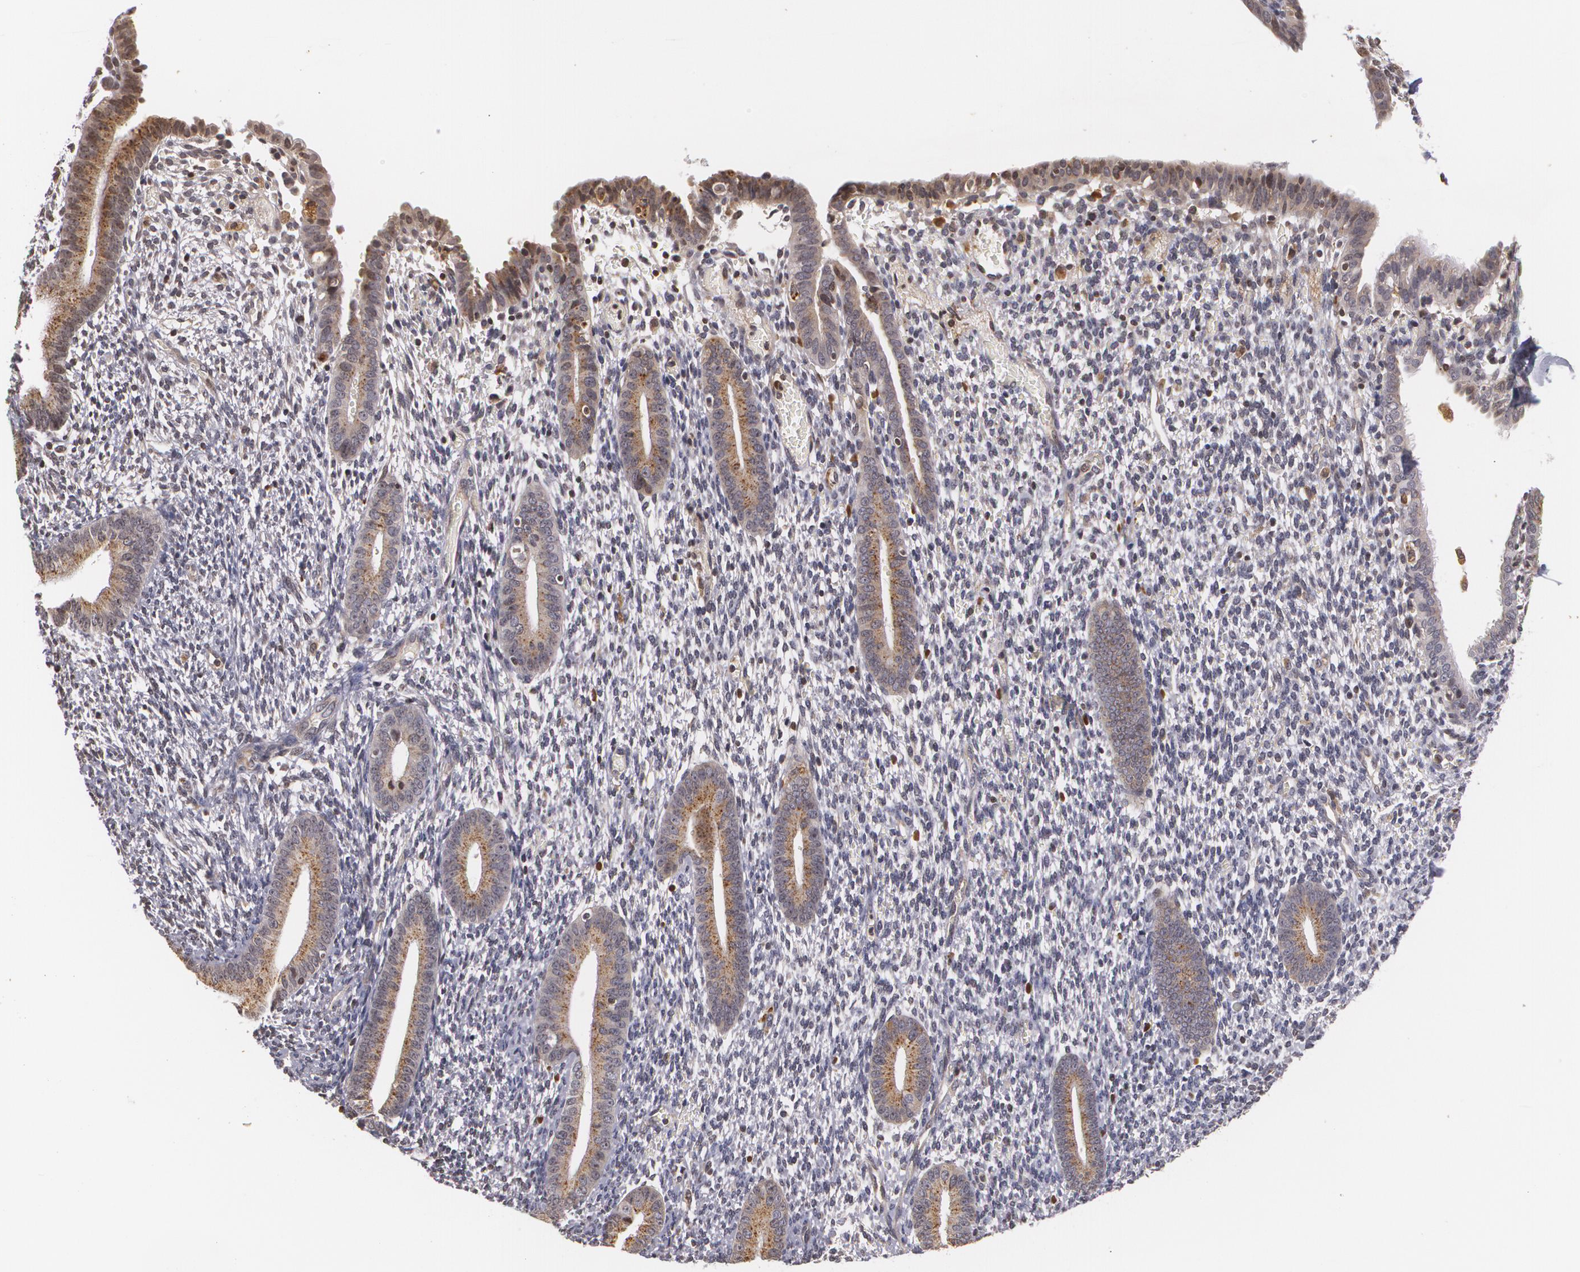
{"staining": {"intensity": "weak", "quantity": "<25%", "location": "nuclear"}, "tissue": "endometrium", "cell_type": "Cells in endometrial stroma", "image_type": "normal", "snomed": [{"axis": "morphology", "description": "Normal tissue, NOS"}, {"axis": "topography", "description": "Smooth muscle"}, {"axis": "topography", "description": "Endometrium"}], "caption": "Unremarkable endometrium was stained to show a protein in brown. There is no significant expression in cells in endometrial stroma. The staining is performed using DAB (3,3'-diaminobenzidine) brown chromogen with nuclei counter-stained in using hematoxylin.", "gene": "VAV3", "patient": {"sex": "female", "age": 57}}